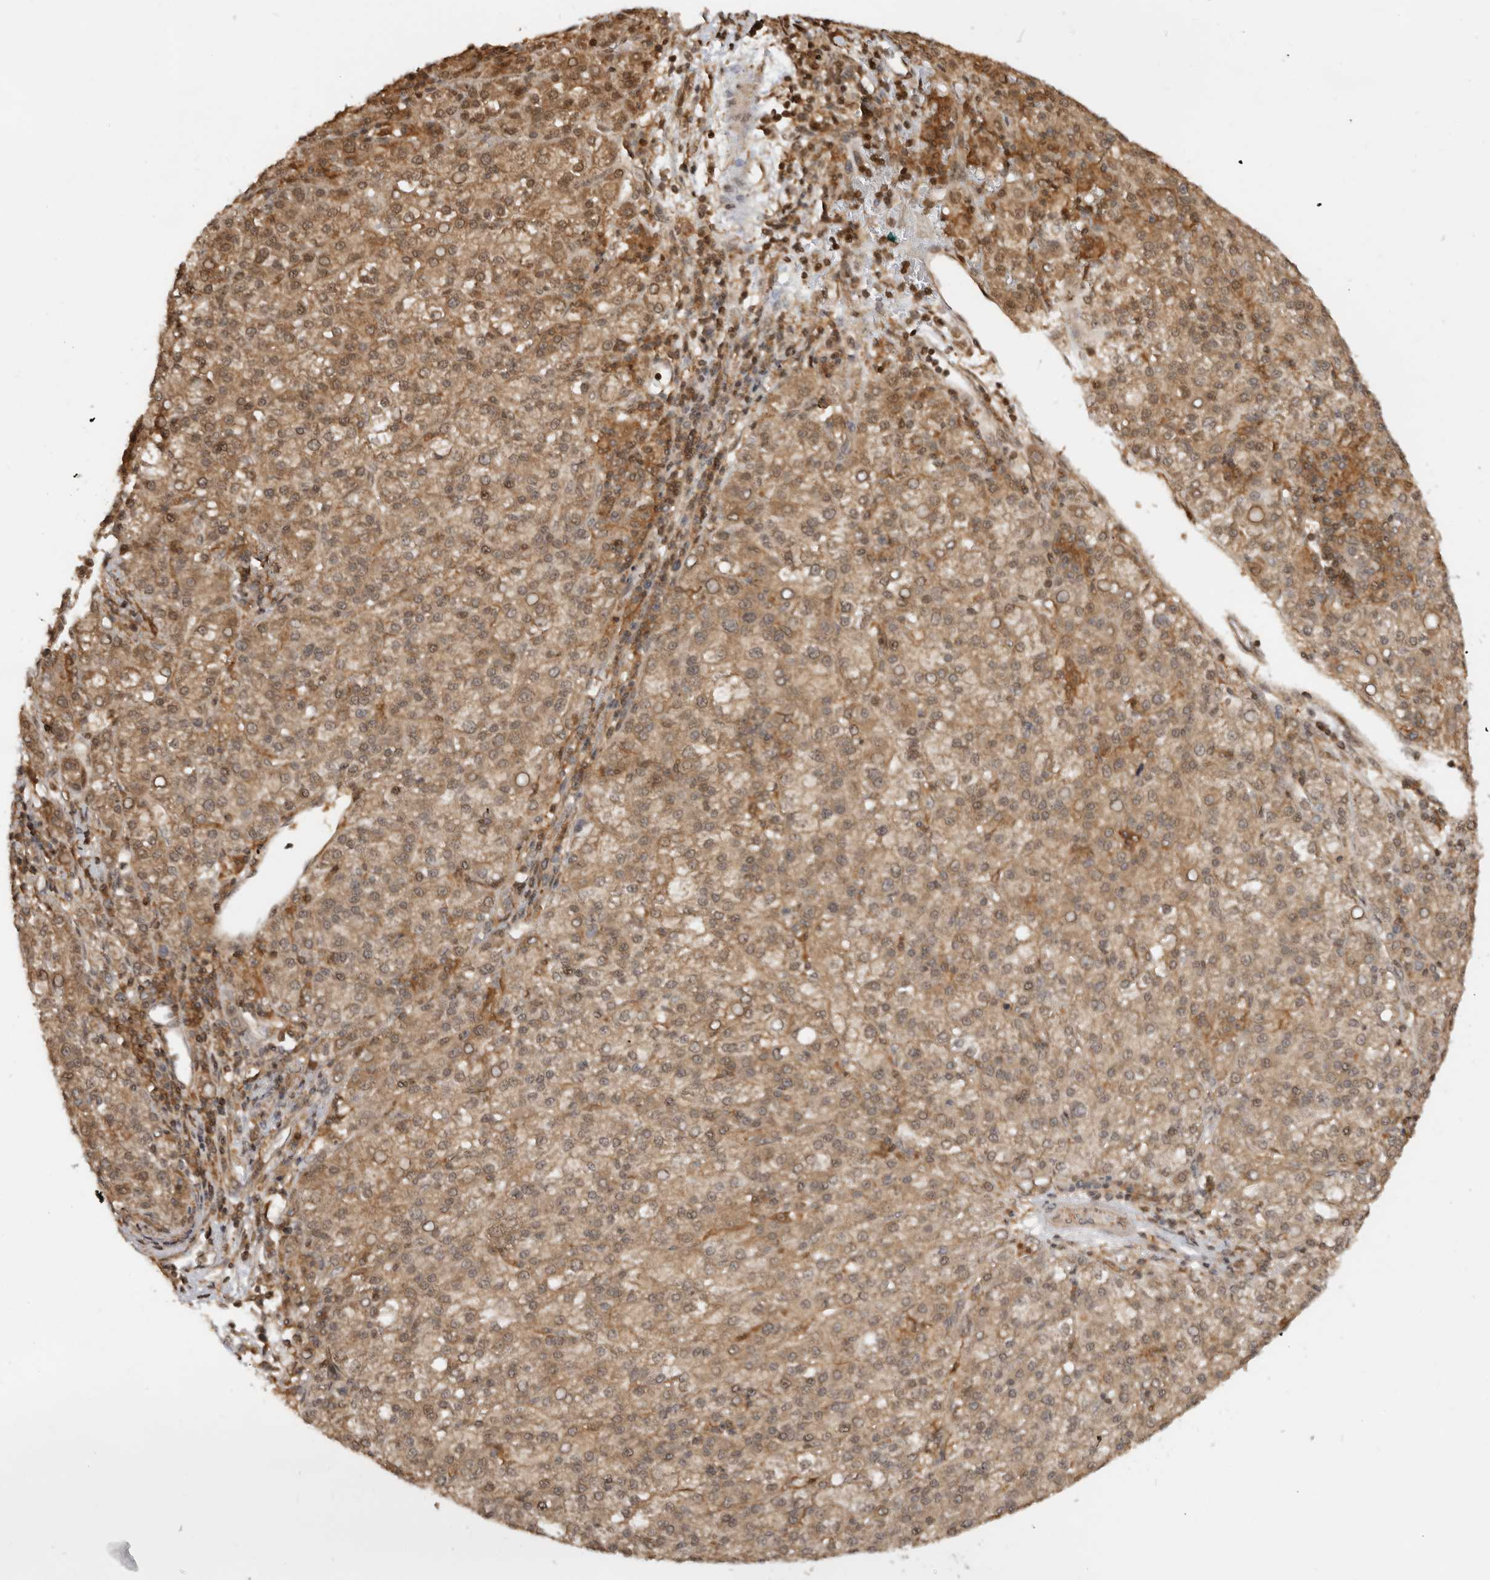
{"staining": {"intensity": "moderate", "quantity": ">75%", "location": "cytoplasmic/membranous"}, "tissue": "liver cancer", "cell_type": "Tumor cells", "image_type": "cancer", "snomed": [{"axis": "morphology", "description": "Carcinoma, Hepatocellular, NOS"}, {"axis": "topography", "description": "Liver"}], "caption": "A high-resolution image shows immunohistochemistry (IHC) staining of liver cancer (hepatocellular carcinoma), which shows moderate cytoplasmic/membranous expression in approximately >75% of tumor cells.", "gene": "ADPRS", "patient": {"sex": "female", "age": 58}}